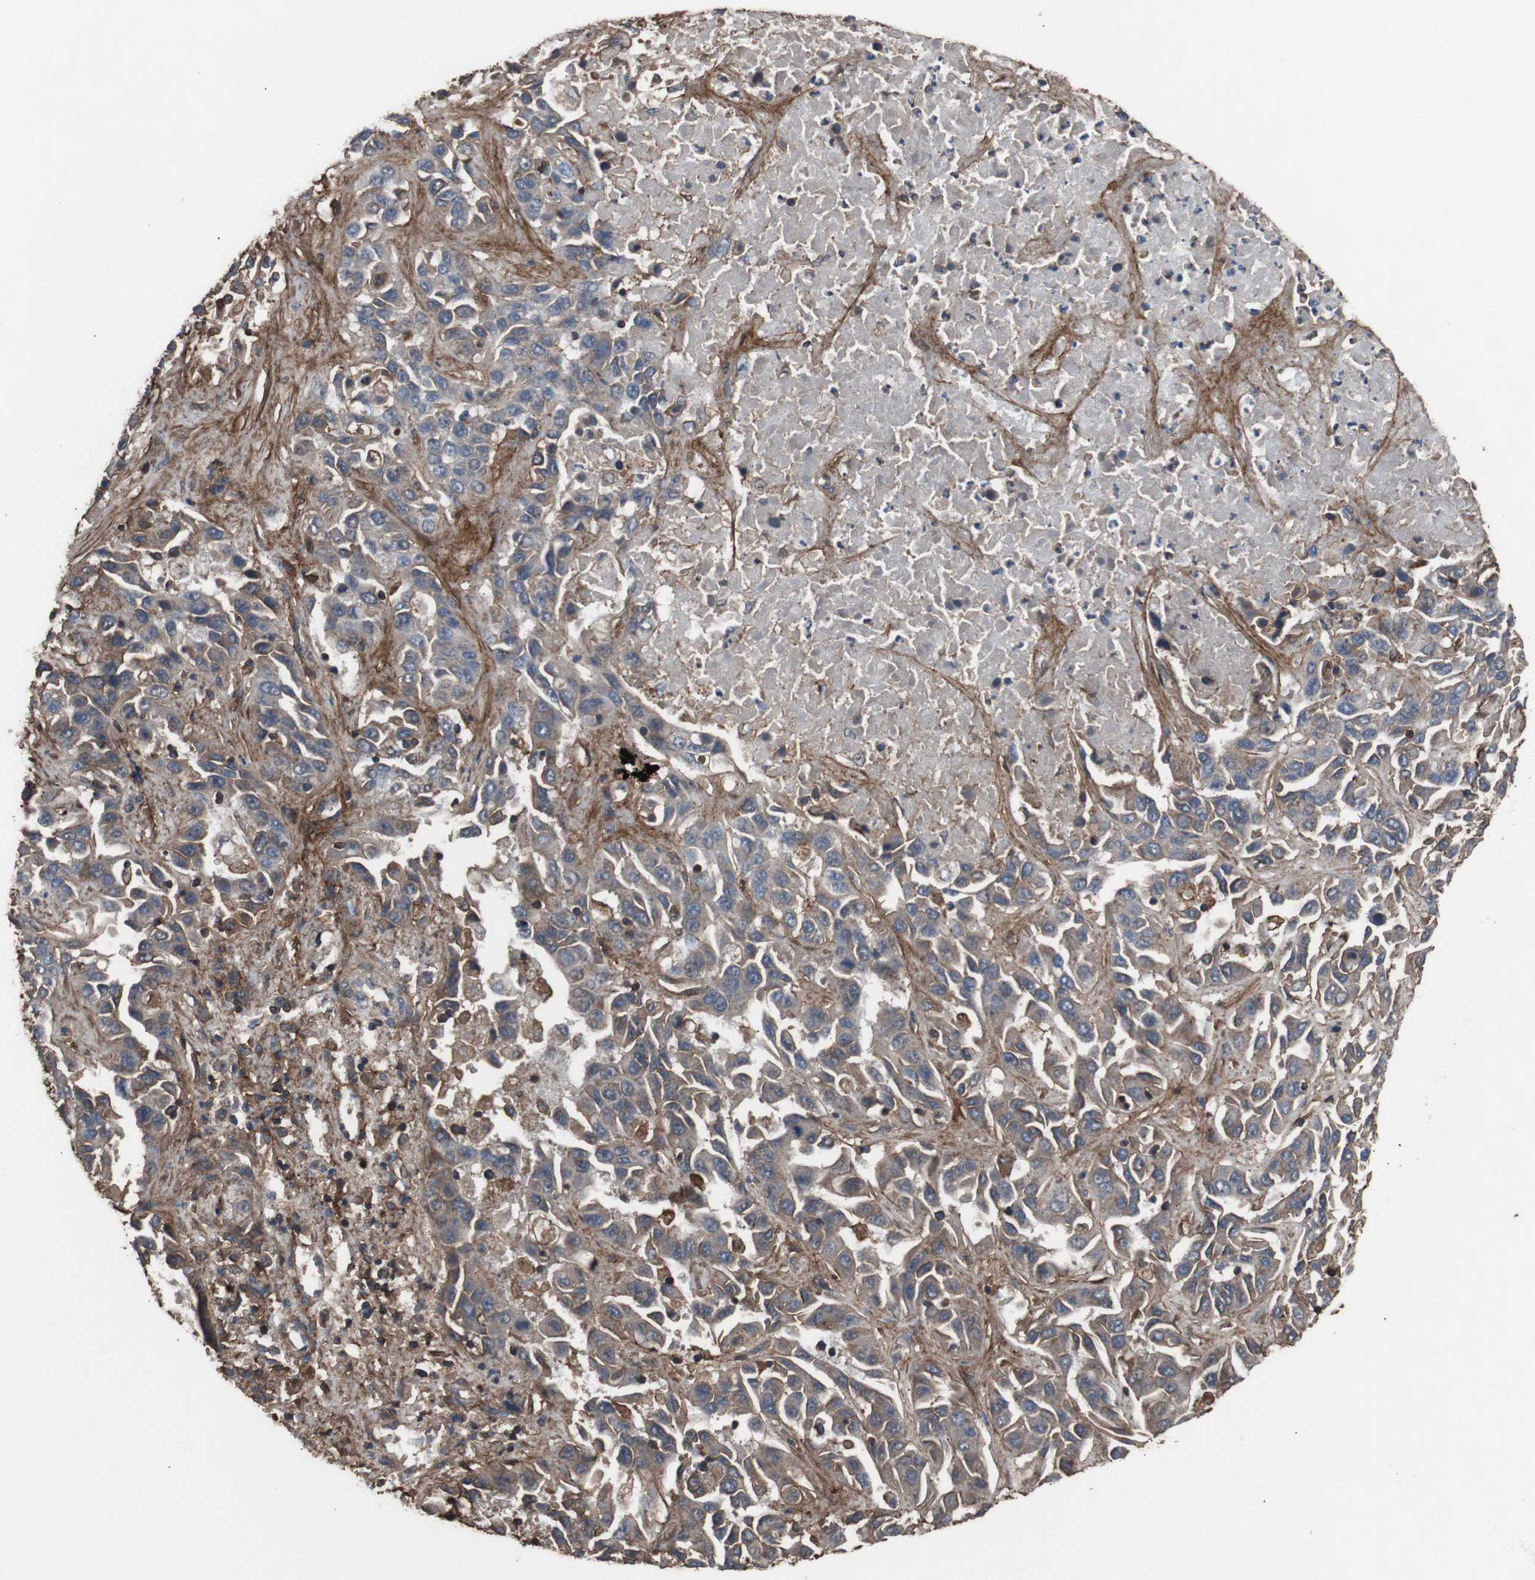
{"staining": {"intensity": "weak", "quantity": ">75%", "location": "cytoplasmic/membranous"}, "tissue": "liver cancer", "cell_type": "Tumor cells", "image_type": "cancer", "snomed": [{"axis": "morphology", "description": "Cholangiocarcinoma"}, {"axis": "topography", "description": "Liver"}], "caption": "Liver cholangiocarcinoma tissue shows weak cytoplasmic/membranous expression in approximately >75% of tumor cells (DAB = brown stain, brightfield microscopy at high magnification).", "gene": "COL6A2", "patient": {"sex": "female", "age": 52}}